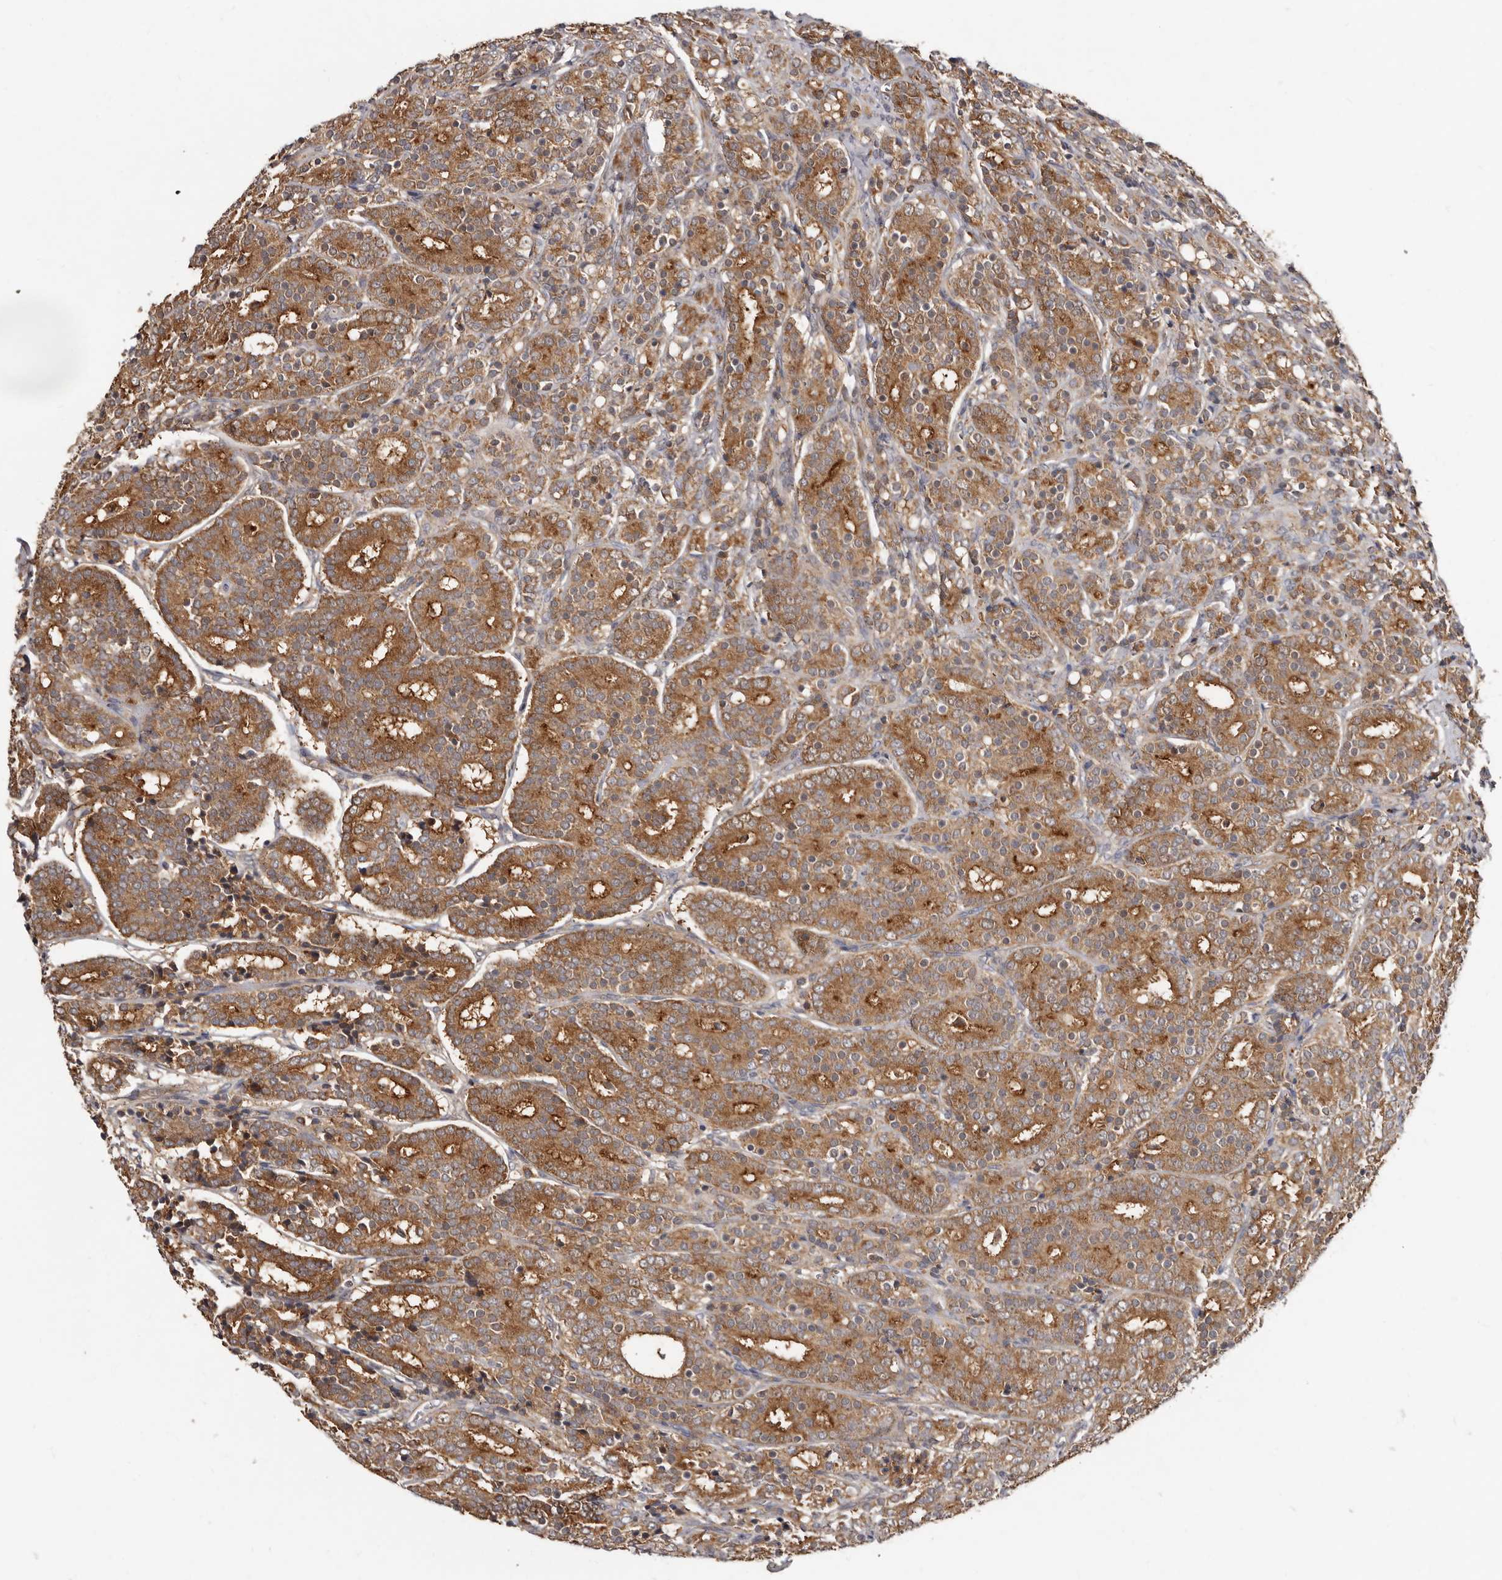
{"staining": {"intensity": "moderate", "quantity": ">75%", "location": "cytoplasmic/membranous"}, "tissue": "prostate cancer", "cell_type": "Tumor cells", "image_type": "cancer", "snomed": [{"axis": "morphology", "description": "Adenocarcinoma, High grade"}, {"axis": "topography", "description": "Prostate"}], "caption": "Immunohistochemistry histopathology image of neoplastic tissue: prostate cancer (high-grade adenocarcinoma) stained using IHC reveals medium levels of moderate protein expression localized specifically in the cytoplasmic/membranous of tumor cells, appearing as a cytoplasmic/membranous brown color.", "gene": "GOT1L1", "patient": {"sex": "male", "age": 62}}